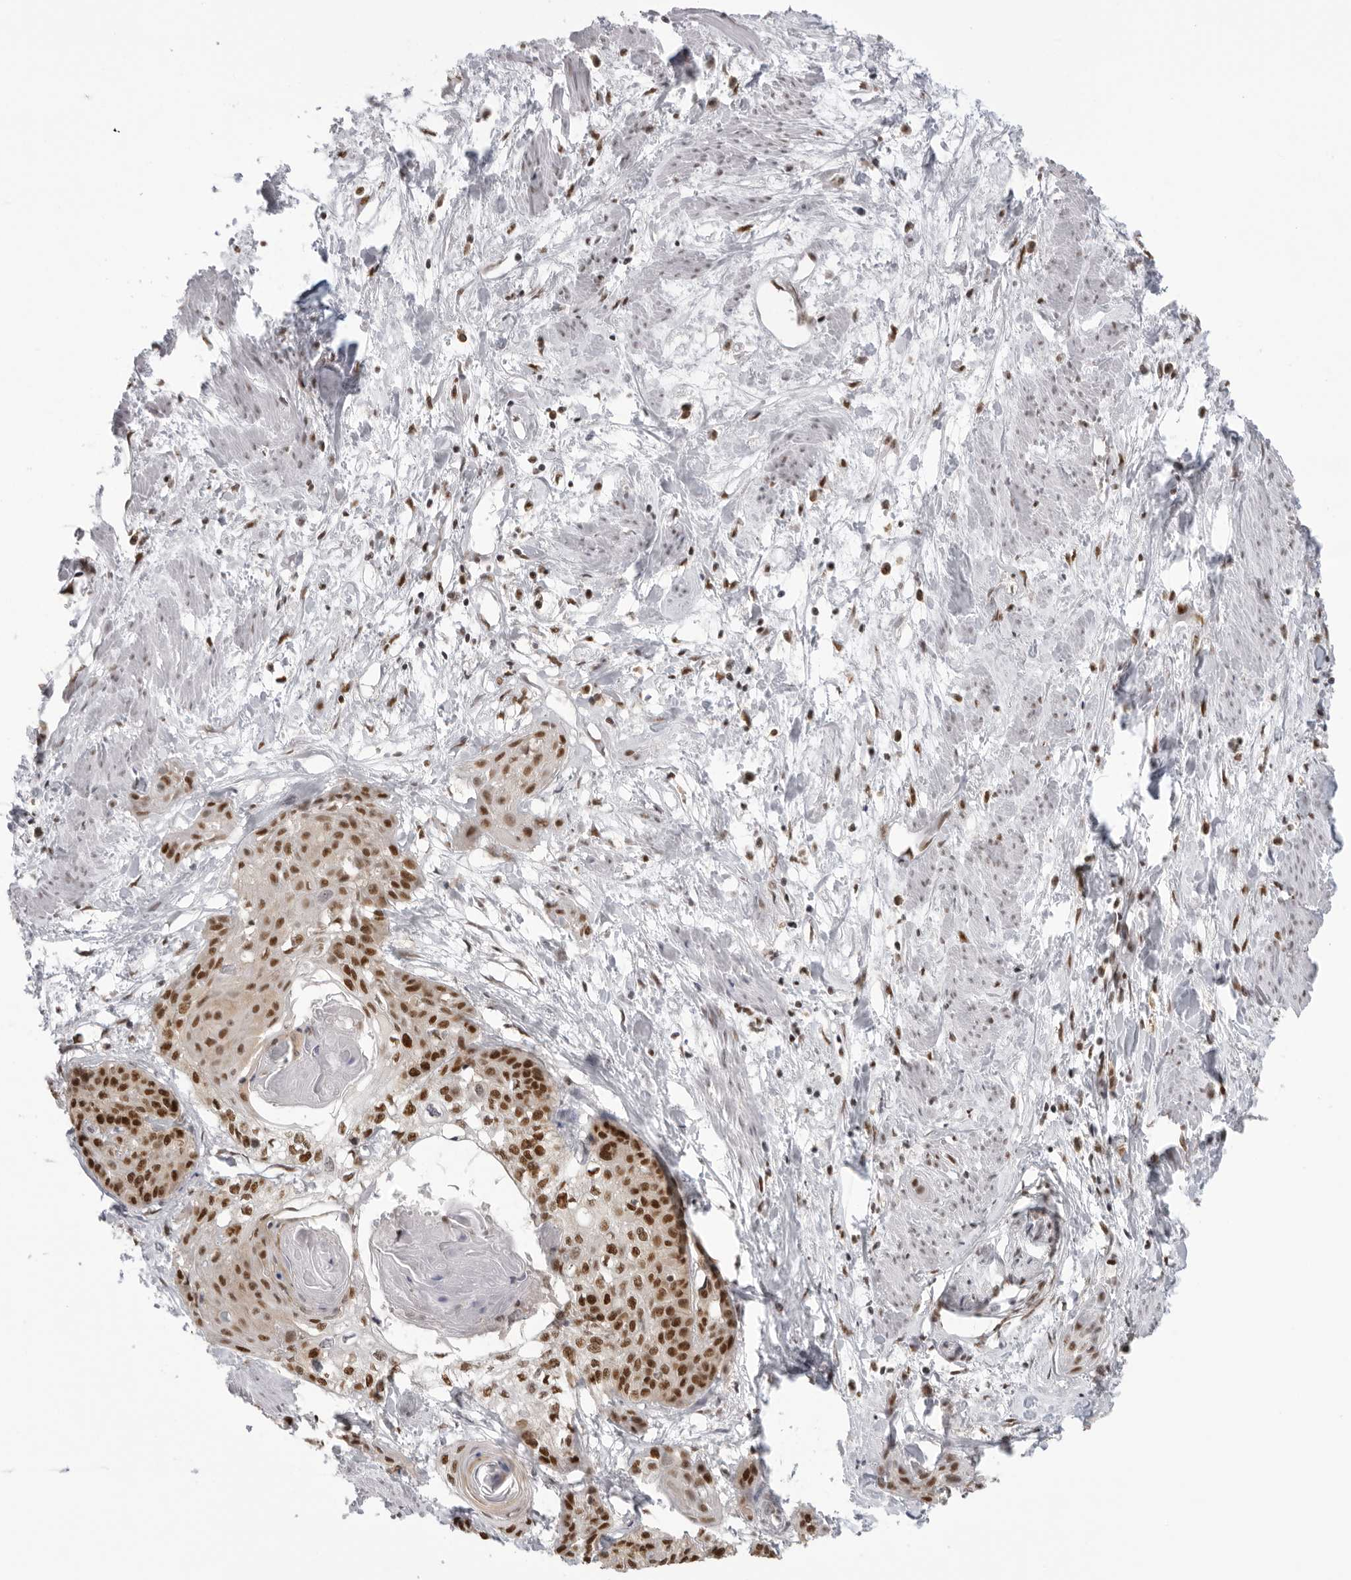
{"staining": {"intensity": "moderate", "quantity": ">75%", "location": "nuclear"}, "tissue": "cervical cancer", "cell_type": "Tumor cells", "image_type": "cancer", "snomed": [{"axis": "morphology", "description": "Squamous cell carcinoma, NOS"}, {"axis": "topography", "description": "Cervix"}], "caption": "Cervical cancer stained for a protein (brown) shows moderate nuclear positive staining in approximately >75% of tumor cells.", "gene": "RPA2", "patient": {"sex": "female", "age": 57}}